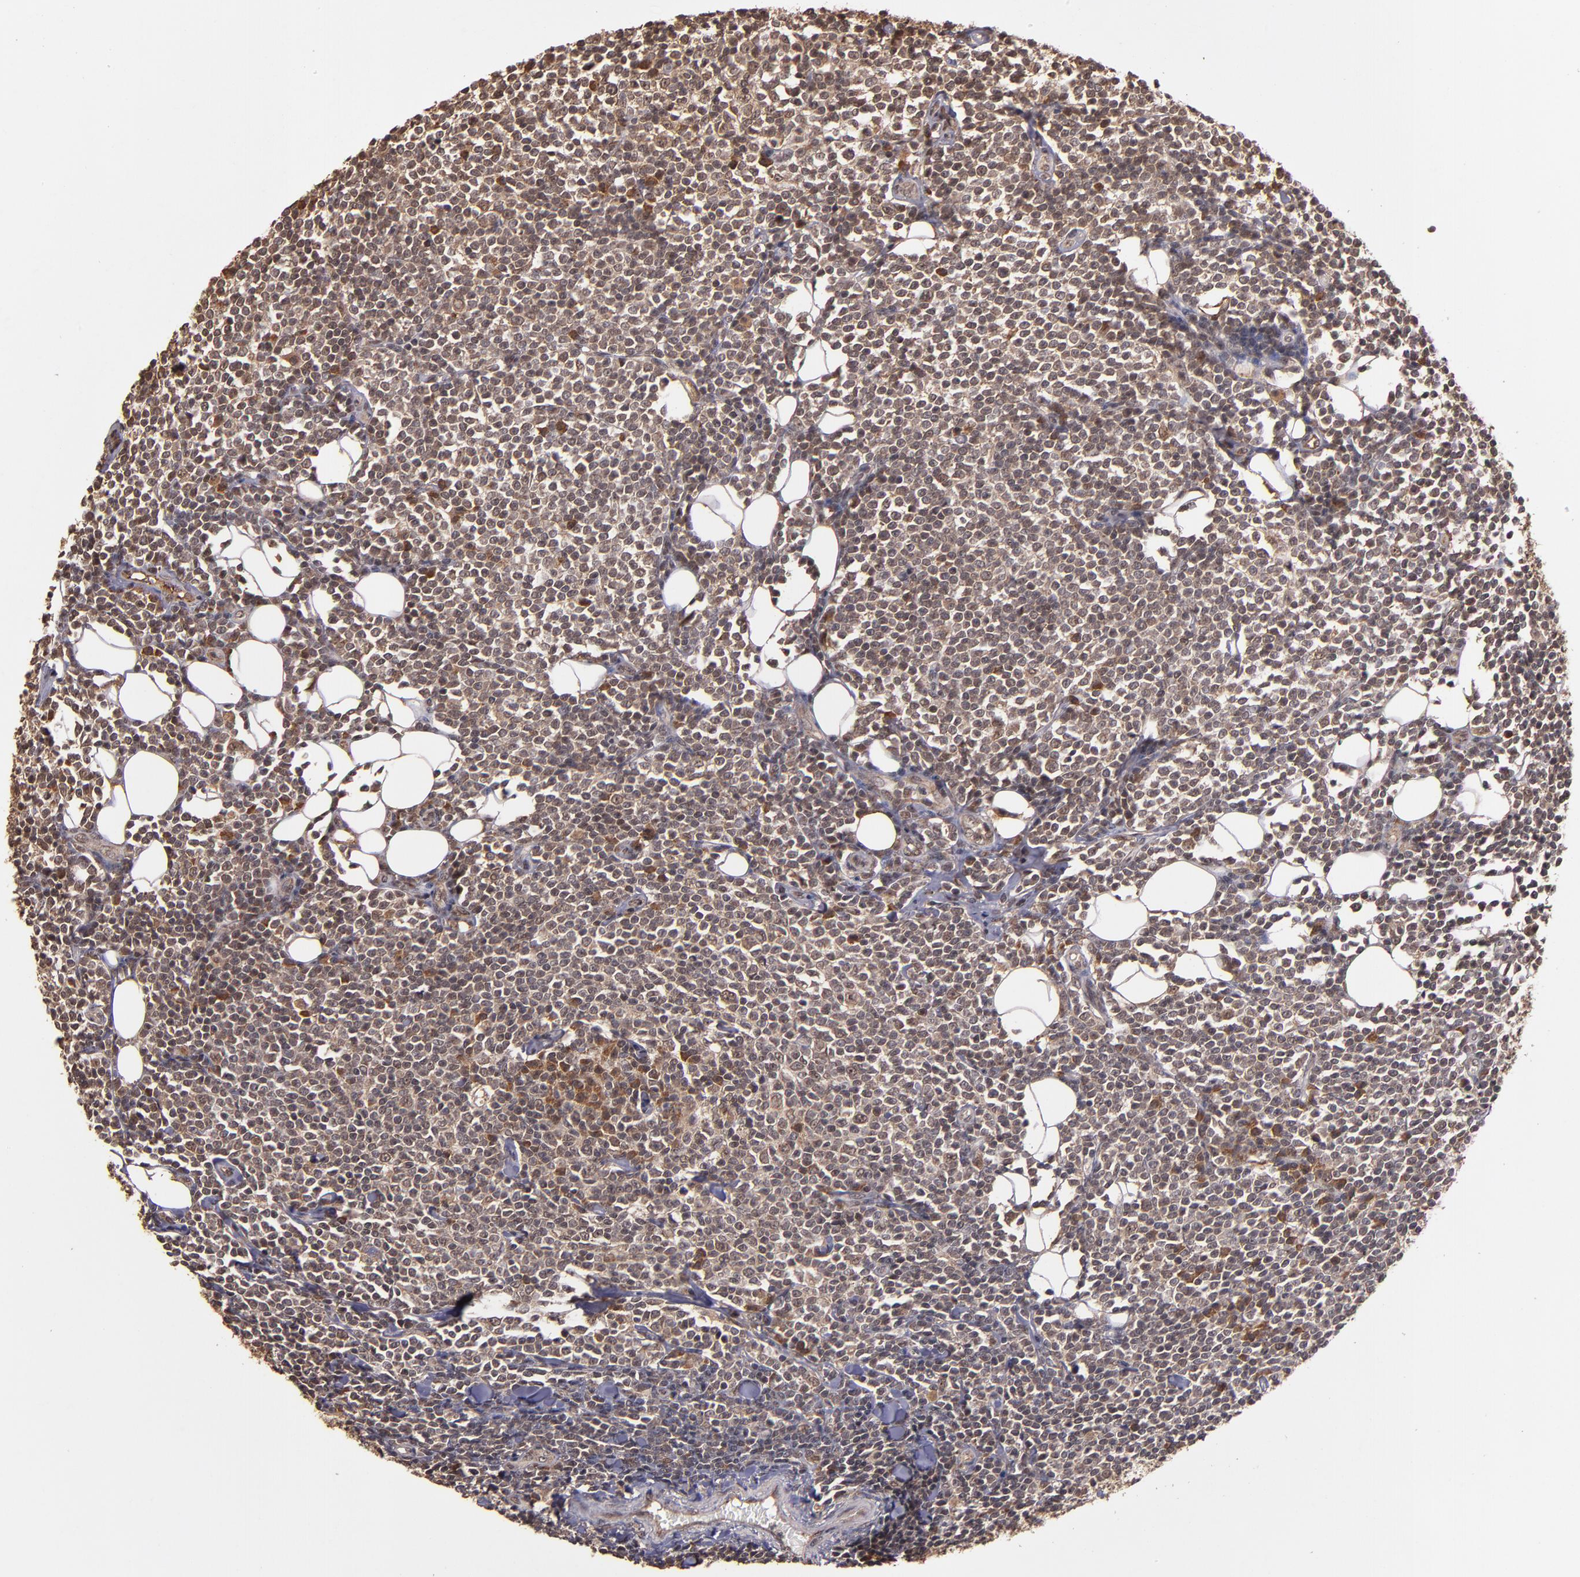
{"staining": {"intensity": "weak", "quantity": ">75%", "location": "cytoplasmic/membranous"}, "tissue": "lymphoma", "cell_type": "Tumor cells", "image_type": "cancer", "snomed": [{"axis": "morphology", "description": "Malignant lymphoma, non-Hodgkin's type, Low grade"}, {"axis": "topography", "description": "Soft tissue"}], "caption": "A histopathology image of lymphoma stained for a protein reveals weak cytoplasmic/membranous brown staining in tumor cells.", "gene": "RIOK3", "patient": {"sex": "male", "age": 92}}